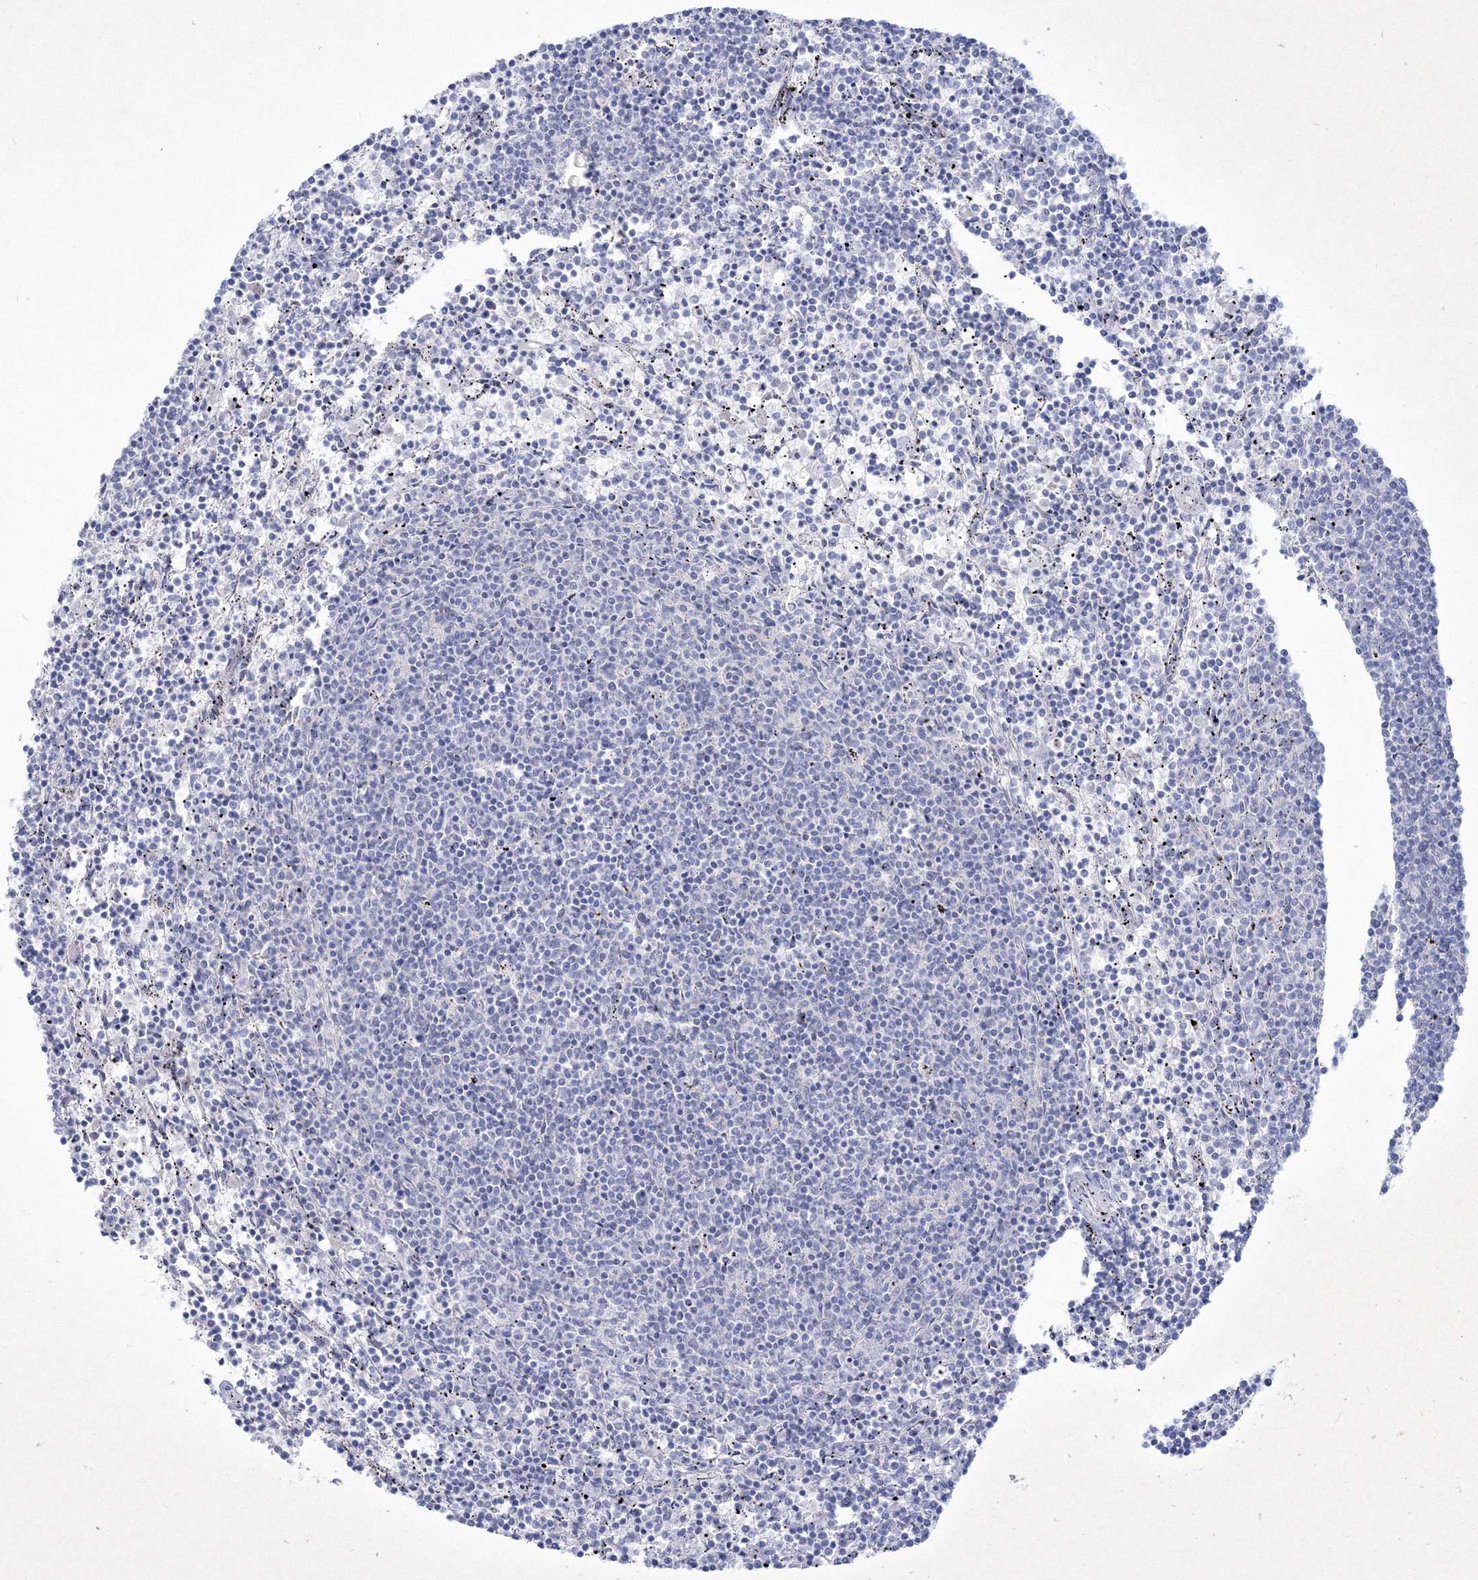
{"staining": {"intensity": "negative", "quantity": "none", "location": "none"}, "tissue": "lymphoma", "cell_type": "Tumor cells", "image_type": "cancer", "snomed": [{"axis": "morphology", "description": "Malignant lymphoma, non-Hodgkin's type, Low grade"}, {"axis": "topography", "description": "Spleen"}], "caption": "Tumor cells show no significant expression in lymphoma. (DAB IHC, high magnification).", "gene": "TMEM139", "patient": {"sex": "female", "age": 50}}